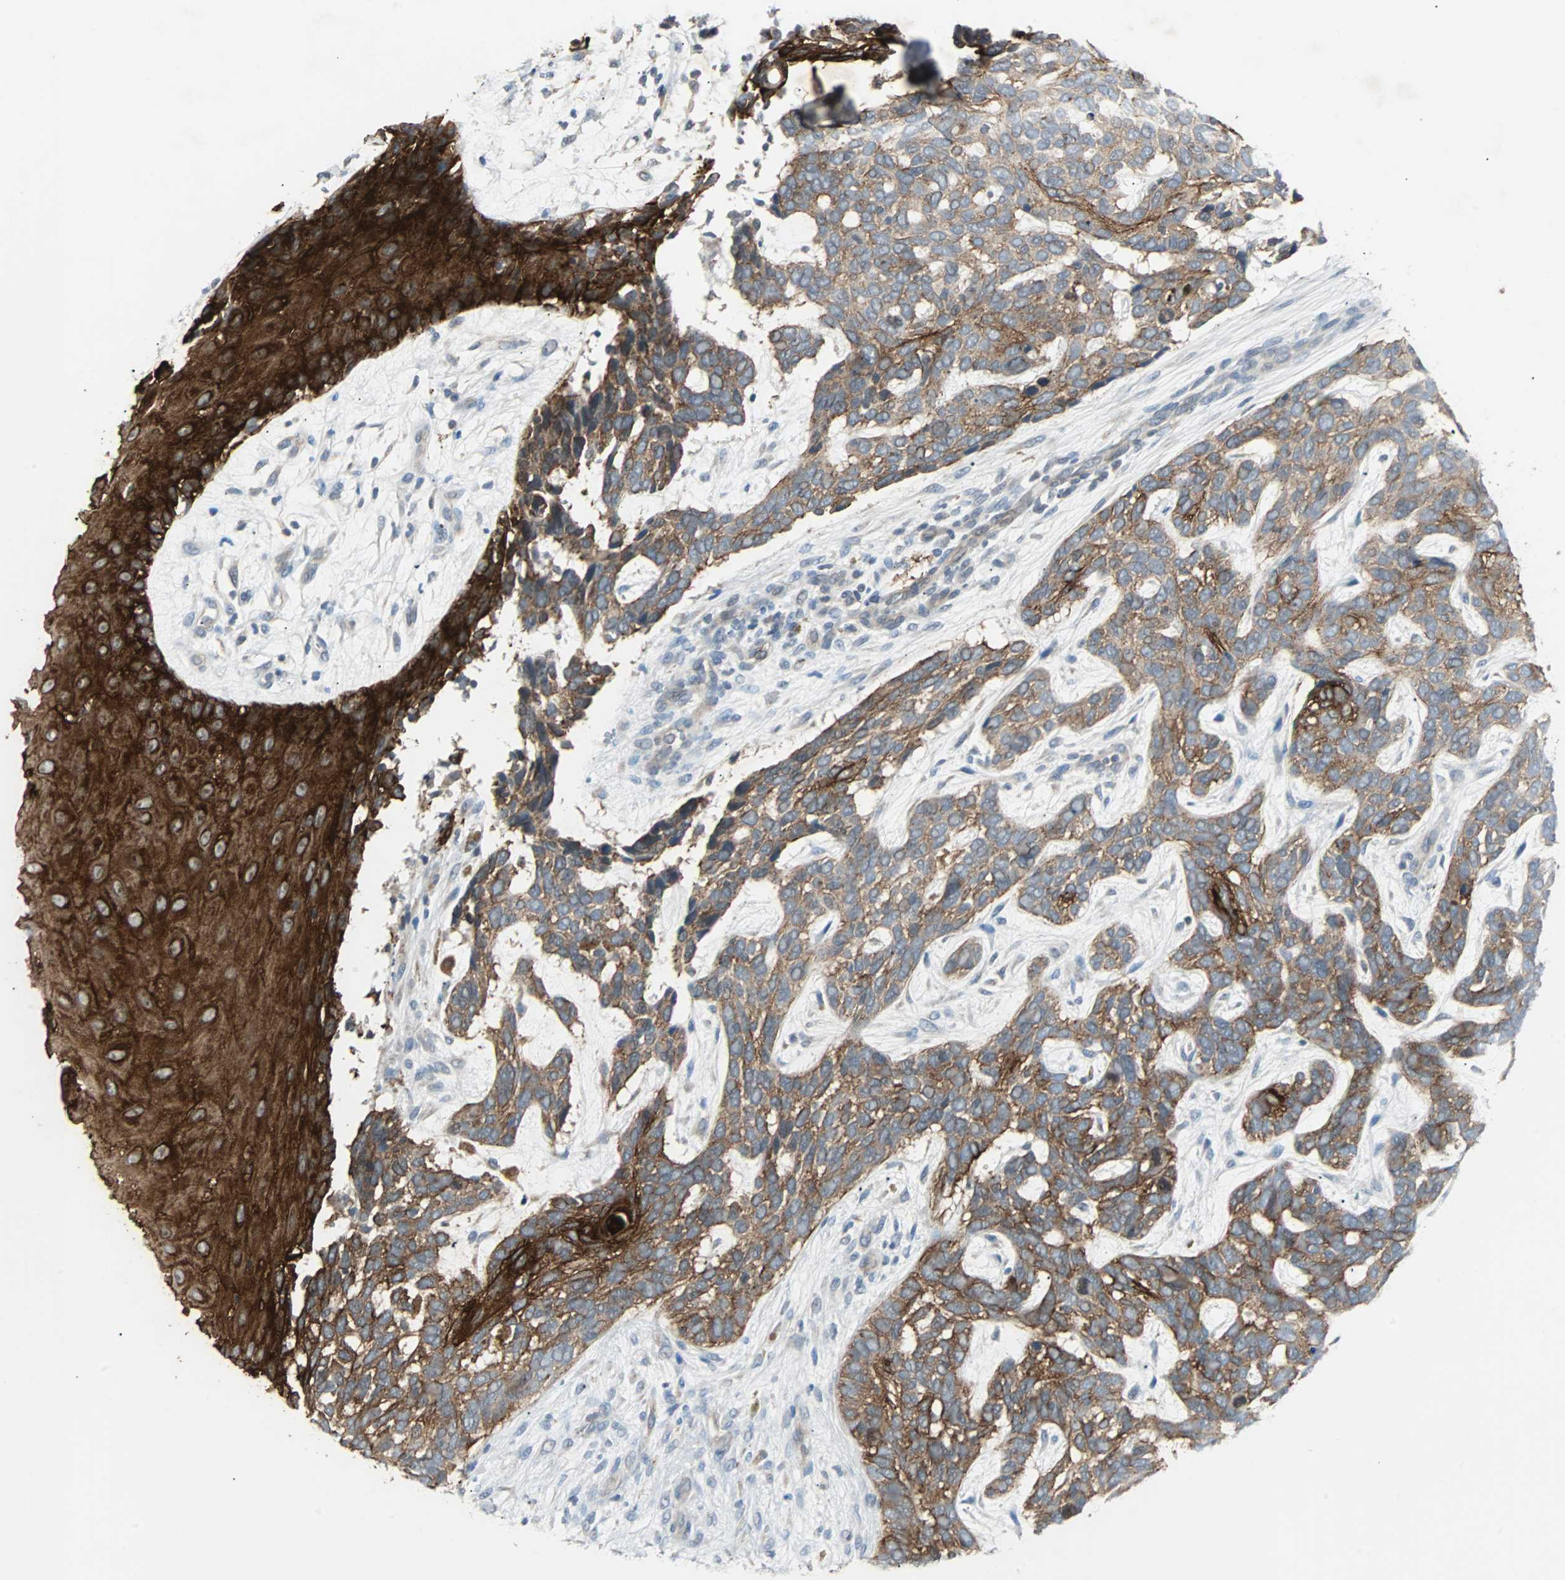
{"staining": {"intensity": "moderate", "quantity": ">75%", "location": "cytoplasmic/membranous"}, "tissue": "skin cancer", "cell_type": "Tumor cells", "image_type": "cancer", "snomed": [{"axis": "morphology", "description": "Basal cell carcinoma"}, {"axis": "topography", "description": "Skin"}], "caption": "This image demonstrates IHC staining of human skin basal cell carcinoma, with medium moderate cytoplasmic/membranous expression in approximately >75% of tumor cells.", "gene": "CMC2", "patient": {"sex": "male", "age": 87}}